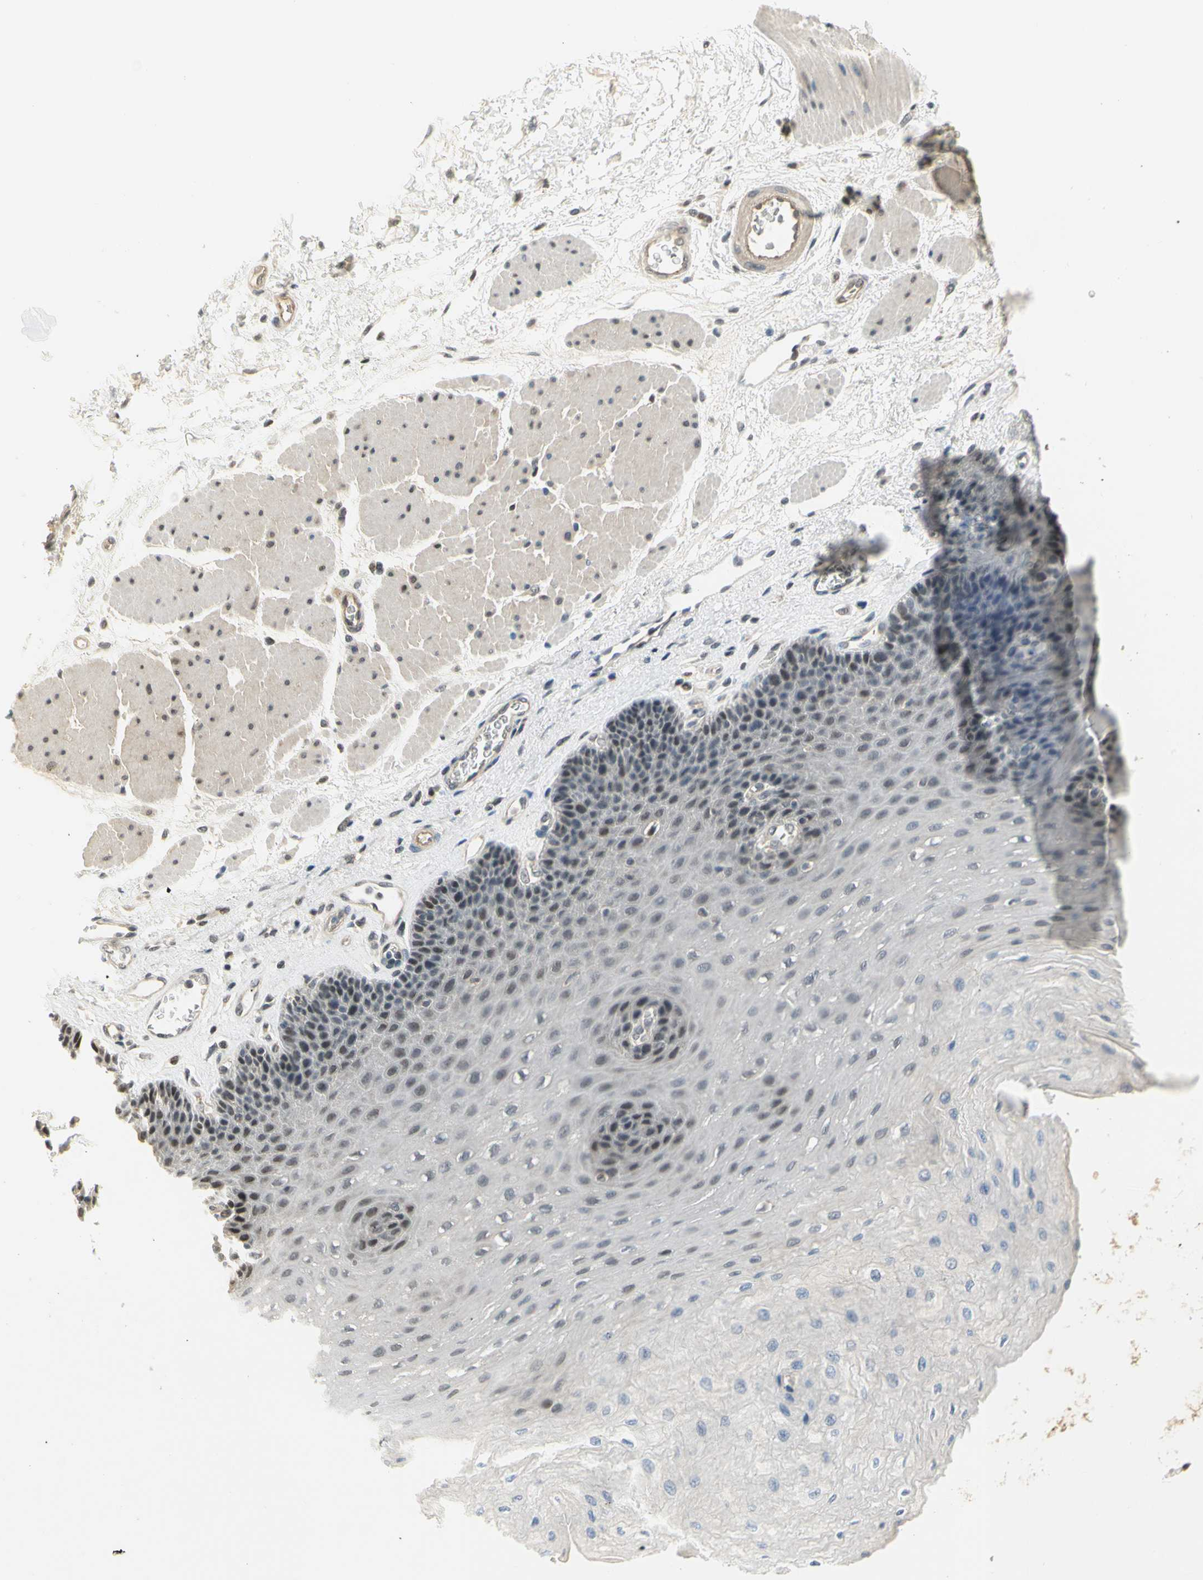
{"staining": {"intensity": "moderate", "quantity": "25%-75%", "location": "nuclear"}, "tissue": "esophagus", "cell_type": "Squamous epithelial cells", "image_type": "normal", "snomed": [{"axis": "morphology", "description": "Normal tissue, NOS"}, {"axis": "topography", "description": "Esophagus"}], "caption": "IHC histopathology image of benign esophagus: human esophagus stained using immunohistochemistry (IHC) exhibits medium levels of moderate protein expression localized specifically in the nuclear of squamous epithelial cells, appearing as a nuclear brown color.", "gene": "IMPG2", "patient": {"sex": "female", "age": 72}}